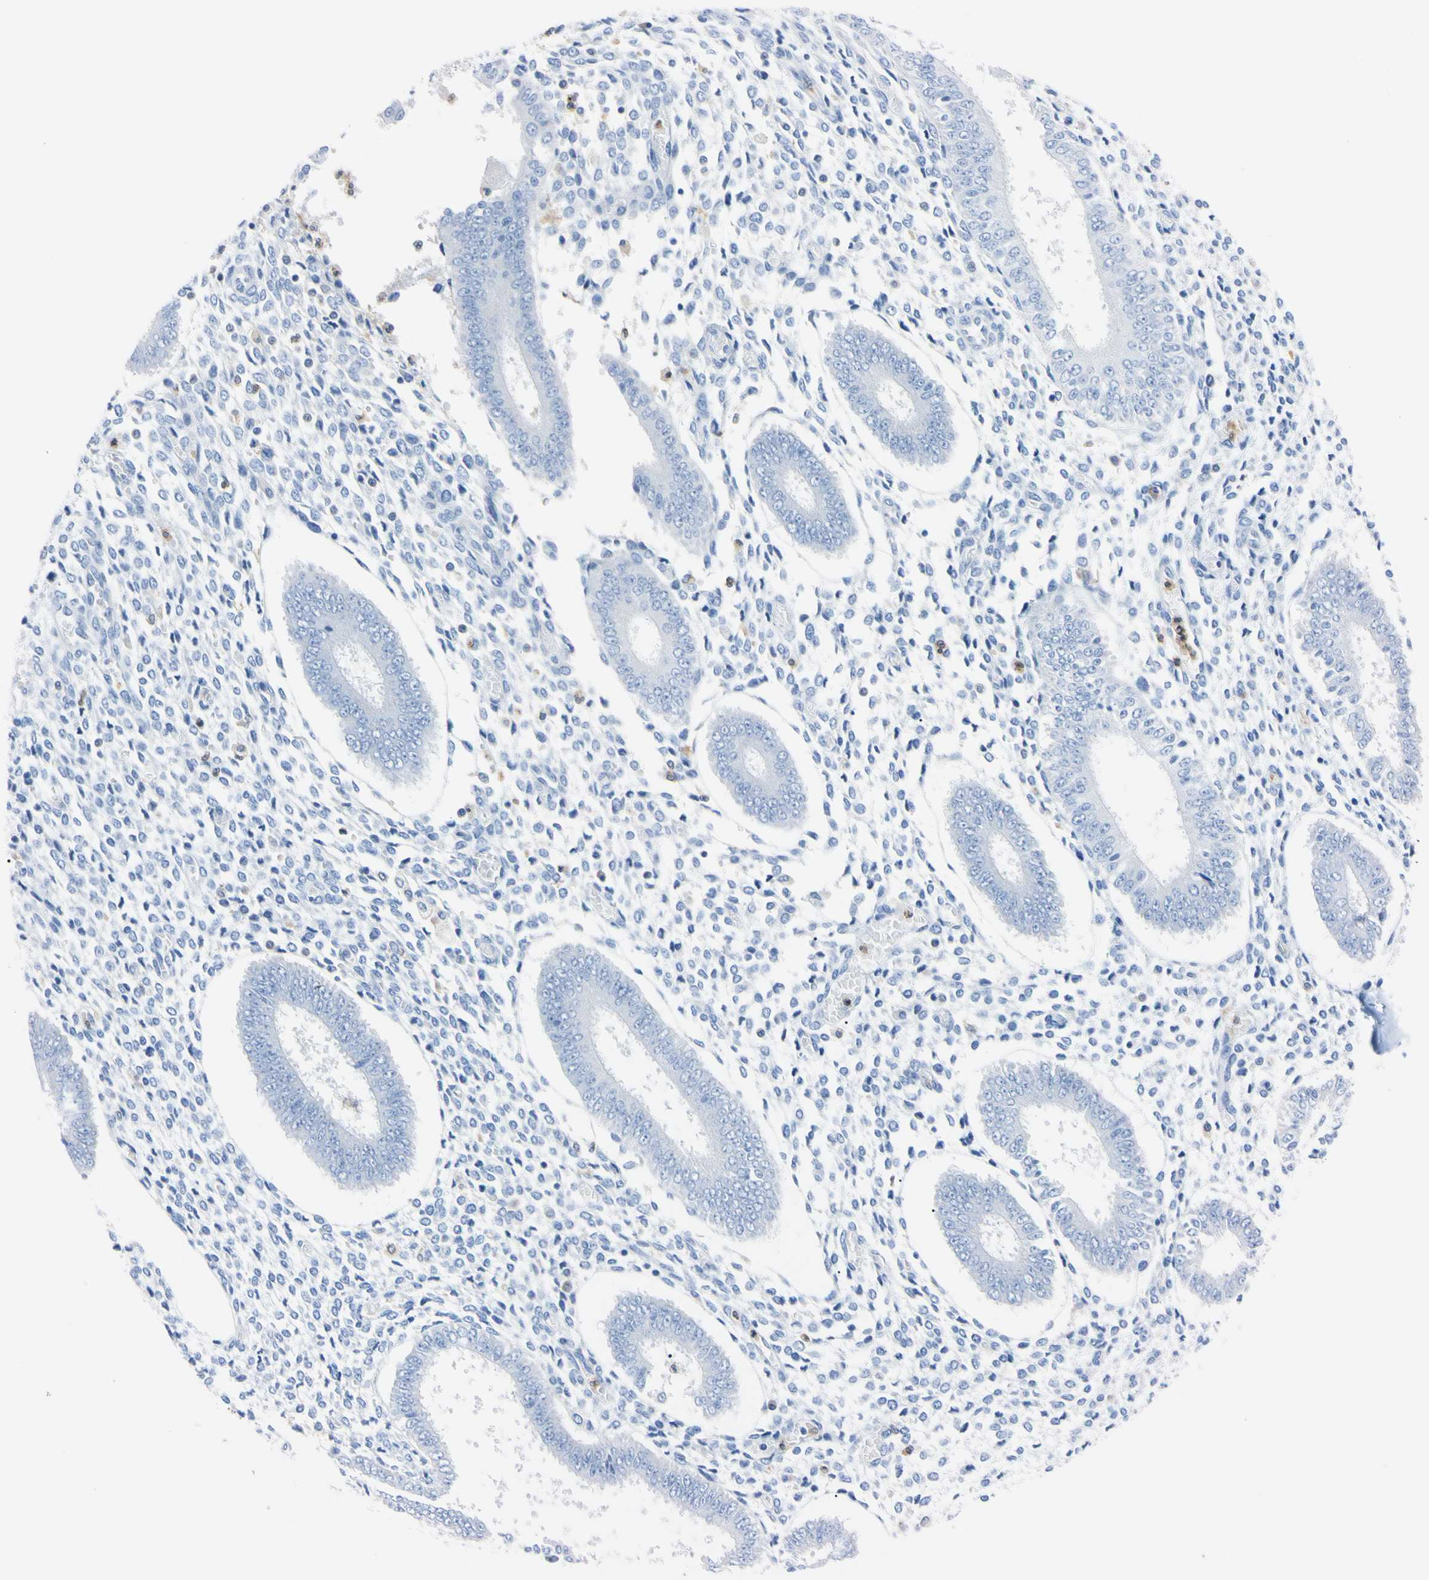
{"staining": {"intensity": "negative", "quantity": "none", "location": "none"}, "tissue": "endometrium", "cell_type": "Cells in endometrial stroma", "image_type": "normal", "snomed": [{"axis": "morphology", "description": "Normal tissue, NOS"}, {"axis": "topography", "description": "Endometrium"}], "caption": "Protein analysis of unremarkable endometrium exhibits no significant positivity in cells in endometrial stroma.", "gene": "NCF4", "patient": {"sex": "female", "age": 35}}